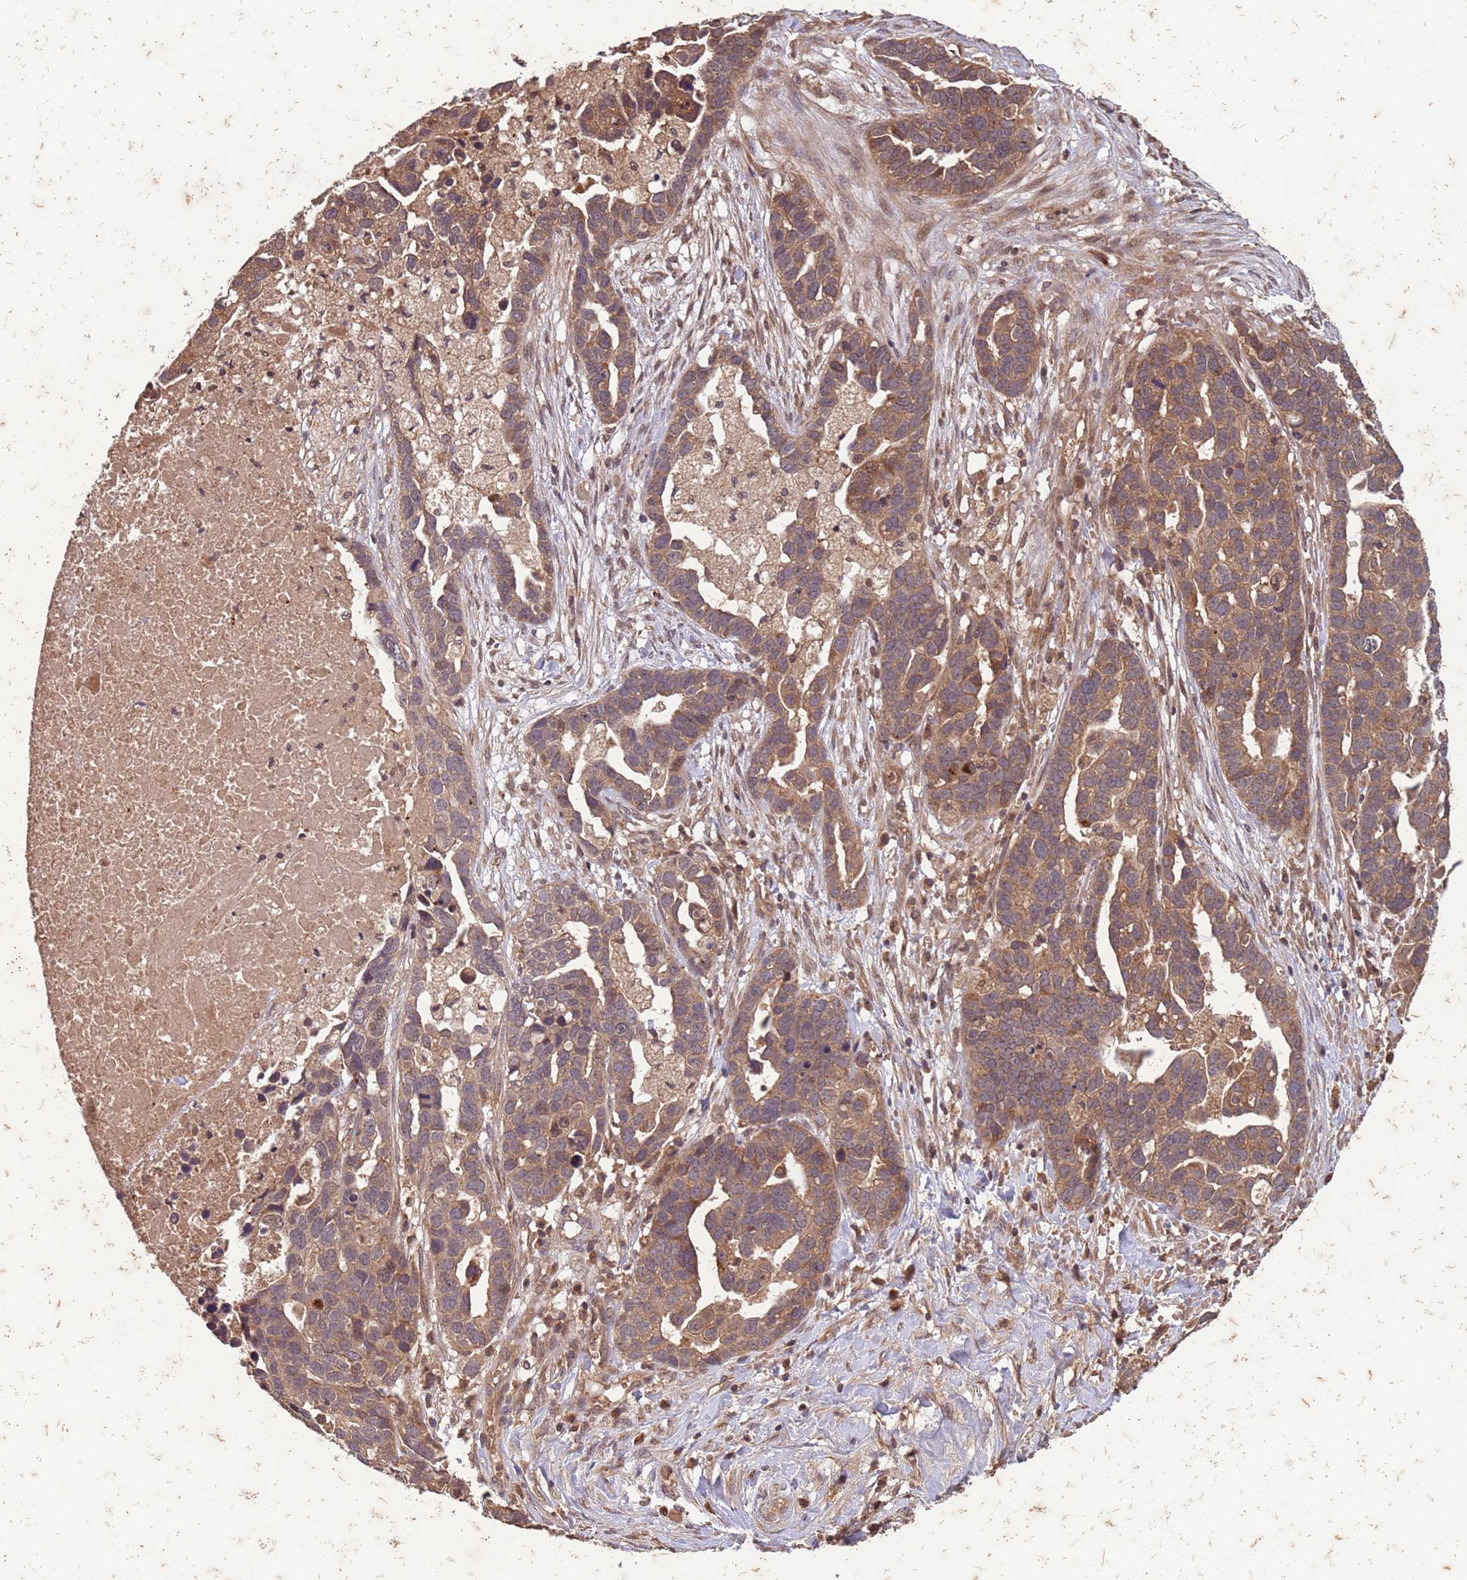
{"staining": {"intensity": "moderate", "quantity": ">75%", "location": "cytoplasmic/membranous"}, "tissue": "ovarian cancer", "cell_type": "Tumor cells", "image_type": "cancer", "snomed": [{"axis": "morphology", "description": "Cystadenocarcinoma, serous, NOS"}, {"axis": "topography", "description": "Ovary"}], "caption": "IHC histopathology image of neoplastic tissue: human ovarian cancer stained using IHC demonstrates medium levels of moderate protein expression localized specifically in the cytoplasmic/membranous of tumor cells, appearing as a cytoplasmic/membranous brown color.", "gene": "ERI1", "patient": {"sex": "female", "age": 54}}